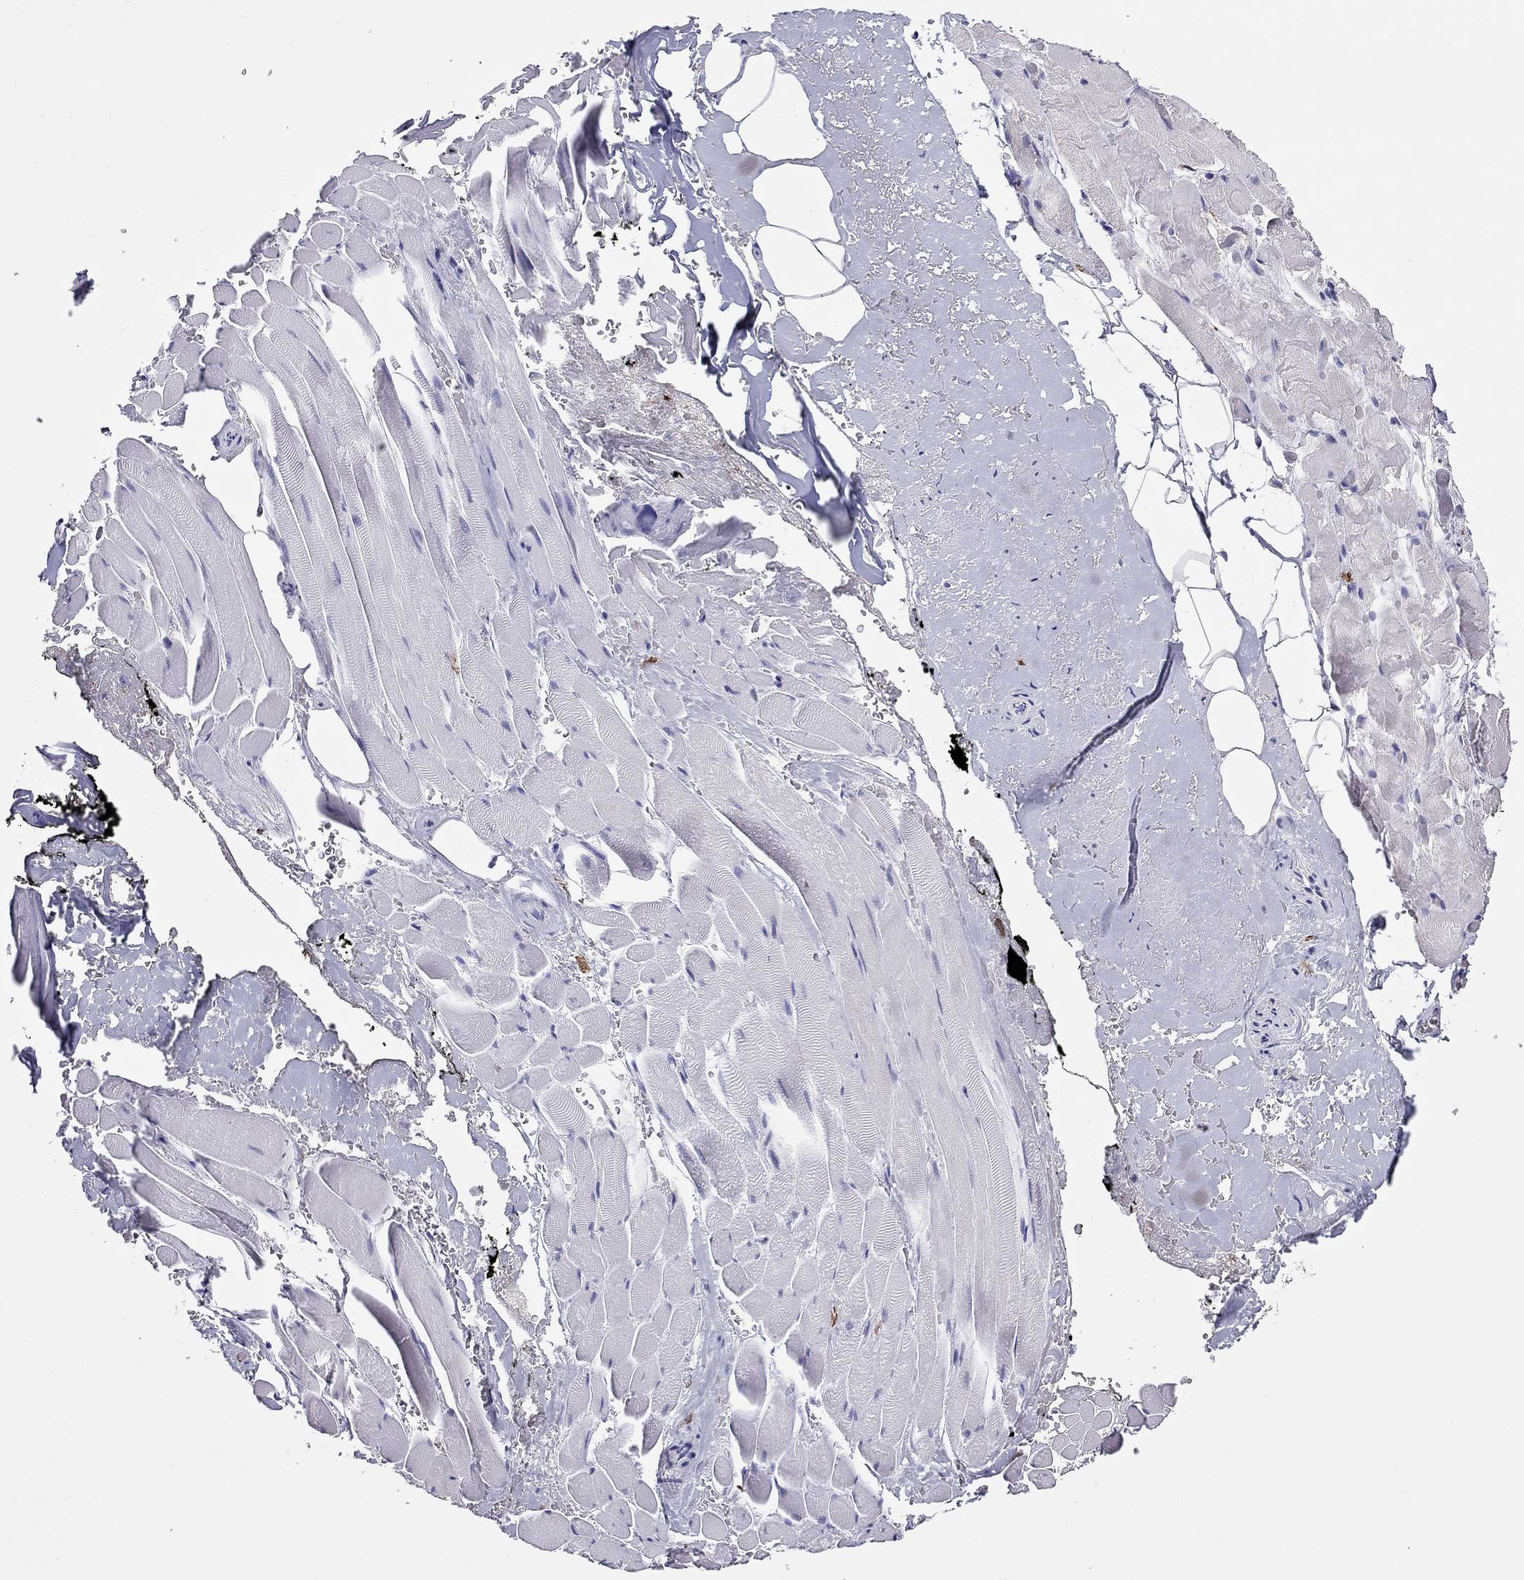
{"staining": {"intensity": "negative", "quantity": "none", "location": "none"}, "tissue": "adipose tissue", "cell_type": "Adipocytes", "image_type": "normal", "snomed": [{"axis": "morphology", "description": "Normal tissue, NOS"}, {"axis": "topography", "description": "Anal"}, {"axis": "topography", "description": "Peripheral nerve tissue"}], "caption": "DAB (3,3'-diaminobenzidine) immunohistochemical staining of benign adipose tissue exhibits no significant expression in adipocytes.", "gene": "ADORA2A", "patient": {"sex": "male", "age": 53}}